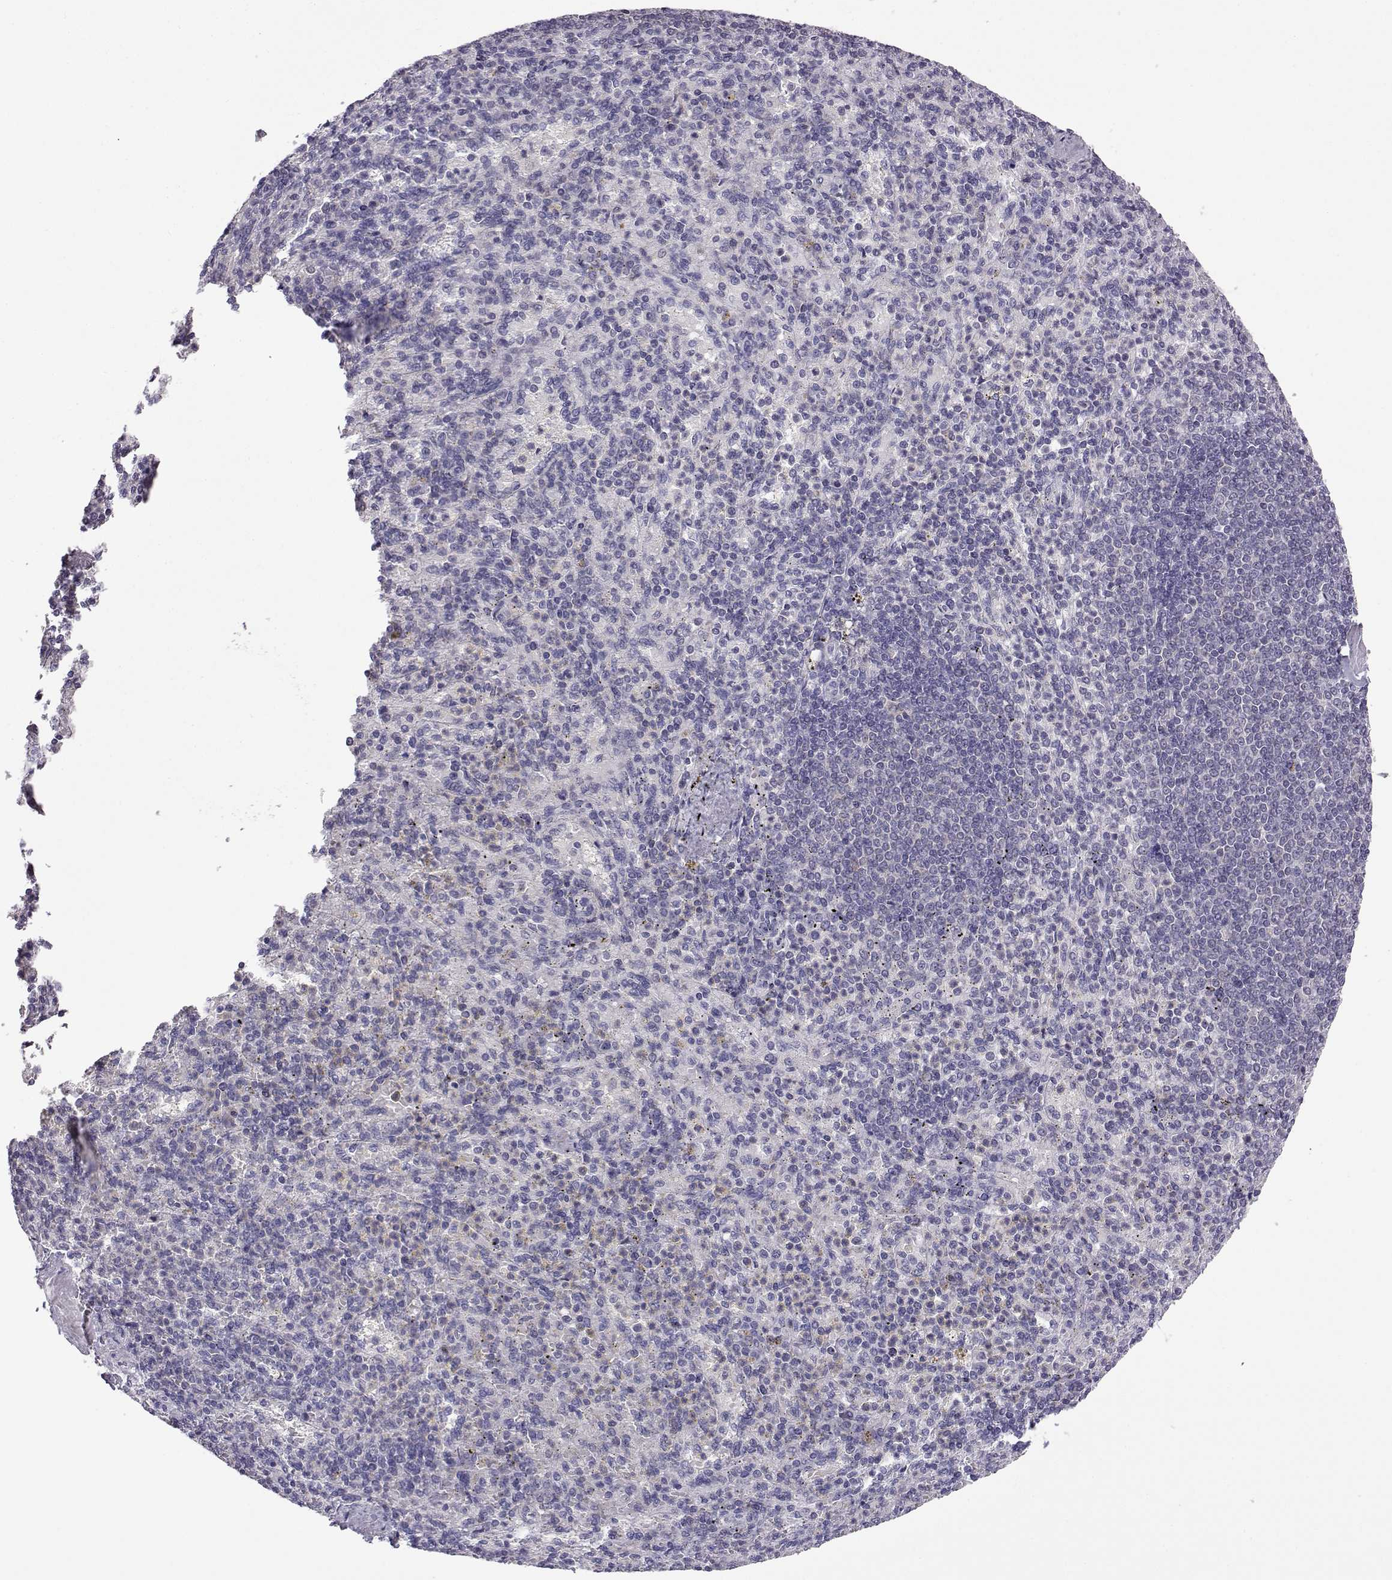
{"staining": {"intensity": "negative", "quantity": "none", "location": "none"}, "tissue": "spleen", "cell_type": "Cells in red pulp", "image_type": "normal", "snomed": [{"axis": "morphology", "description": "Normal tissue, NOS"}, {"axis": "topography", "description": "Spleen"}], "caption": "High magnification brightfield microscopy of unremarkable spleen stained with DAB (brown) and counterstained with hematoxylin (blue): cells in red pulp show no significant expression. (DAB (3,3'-diaminobenzidine) immunohistochemistry (IHC), high magnification).", "gene": "VGF", "patient": {"sex": "female", "age": 74}}